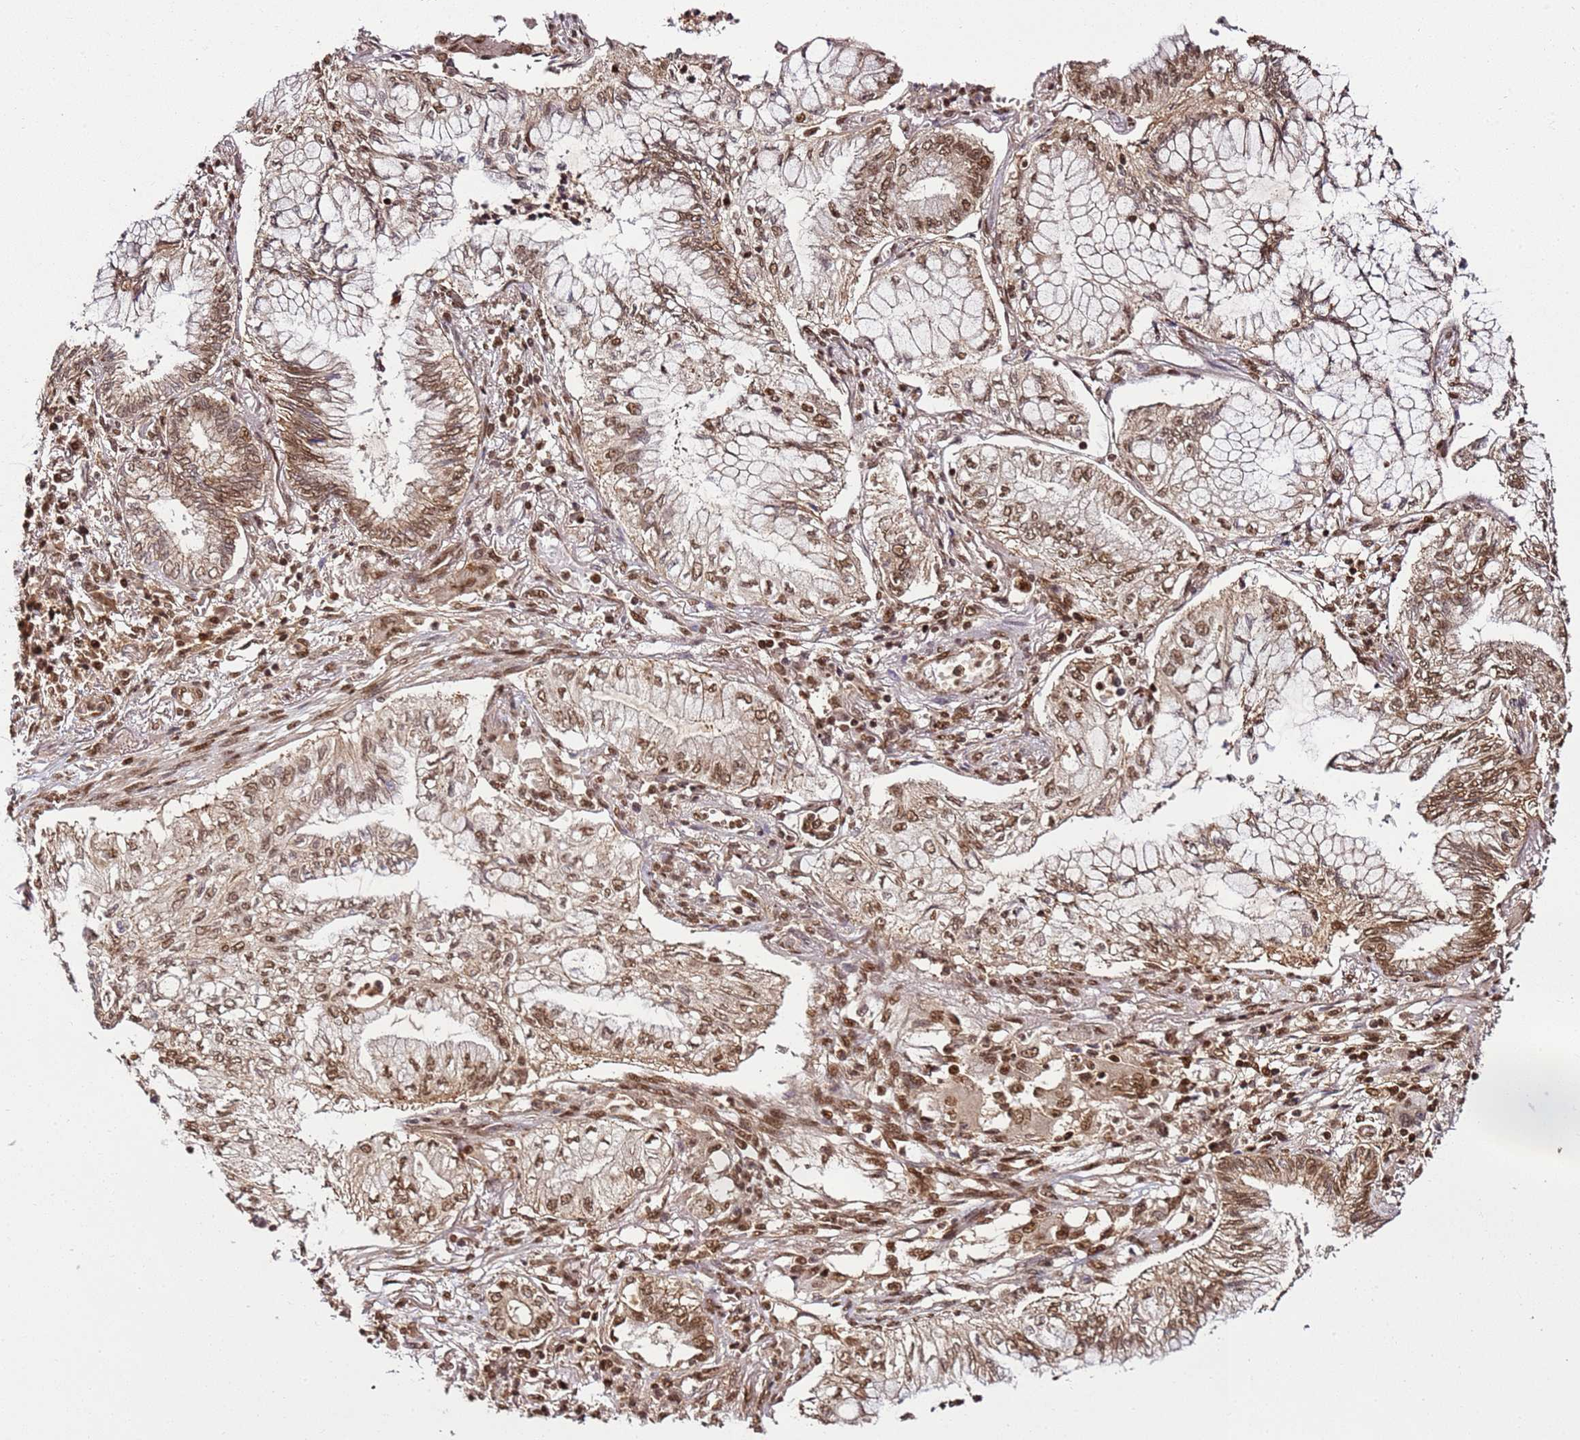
{"staining": {"intensity": "moderate", "quantity": ">75%", "location": "nuclear"}, "tissue": "lung cancer", "cell_type": "Tumor cells", "image_type": "cancer", "snomed": [{"axis": "morphology", "description": "Adenocarcinoma, NOS"}, {"axis": "topography", "description": "Lung"}], "caption": "IHC of adenocarcinoma (lung) exhibits medium levels of moderate nuclear positivity in about >75% of tumor cells. (DAB IHC, brown staining for protein, blue staining for nuclei).", "gene": "ZBTB12", "patient": {"sex": "female", "age": 70}}